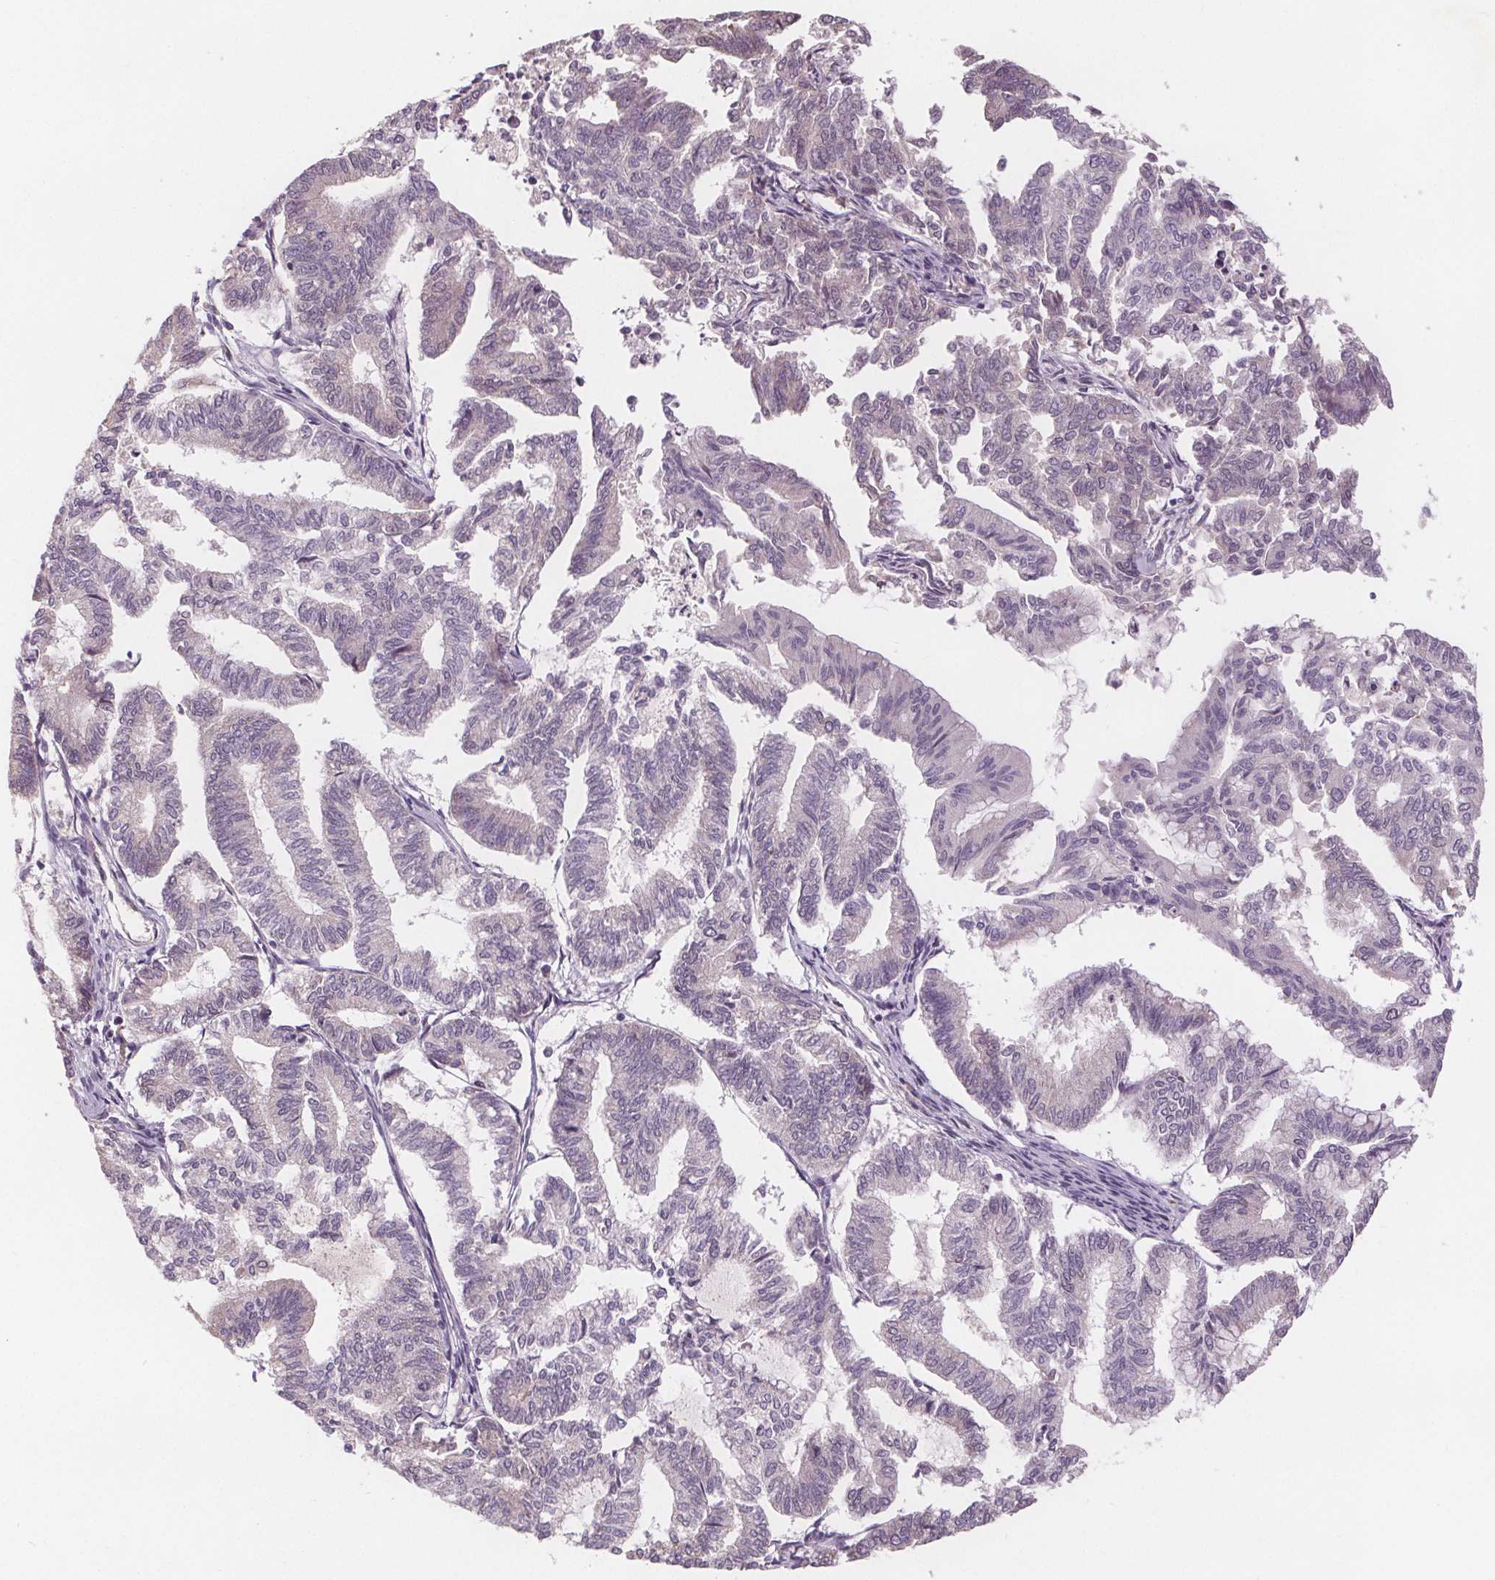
{"staining": {"intensity": "negative", "quantity": "none", "location": "none"}, "tissue": "endometrial cancer", "cell_type": "Tumor cells", "image_type": "cancer", "snomed": [{"axis": "morphology", "description": "Adenocarcinoma, NOS"}, {"axis": "topography", "description": "Endometrium"}], "caption": "Protein analysis of adenocarcinoma (endometrial) demonstrates no significant expression in tumor cells.", "gene": "TMEM80", "patient": {"sex": "female", "age": 79}}